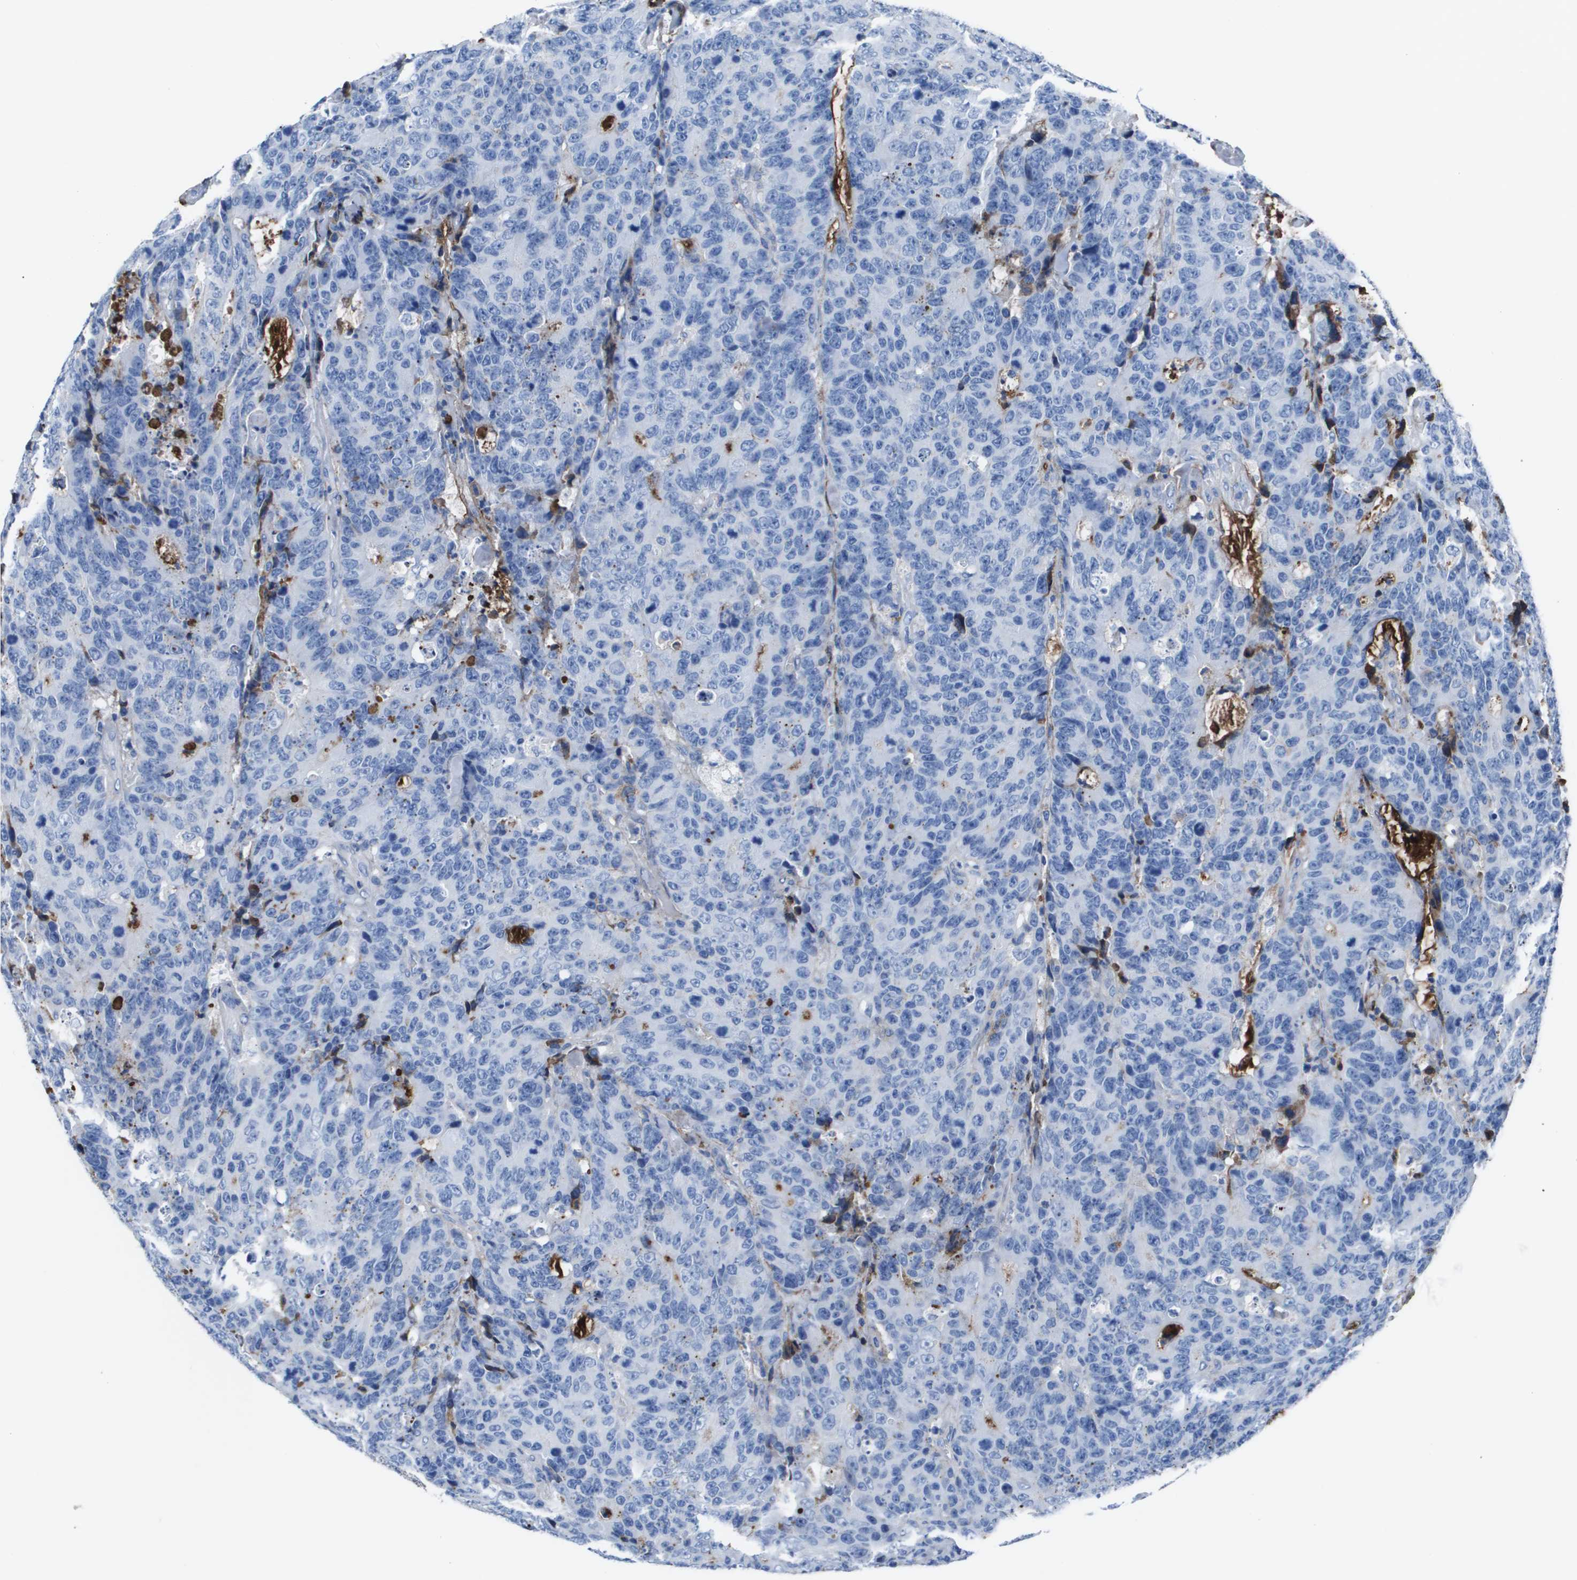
{"staining": {"intensity": "negative", "quantity": "none", "location": "none"}, "tissue": "colorectal cancer", "cell_type": "Tumor cells", "image_type": "cancer", "snomed": [{"axis": "morphology", "description": "Adenocarcinoma, NOS"}, {"axis": "topography", "description": "Colon"}], "caption": "The photomicrograph demonstrates no staining of tumor cells in colorectal adenocarcinoma.", "gene": "VTN", "patient": {"sex": "female", "age": 86}}